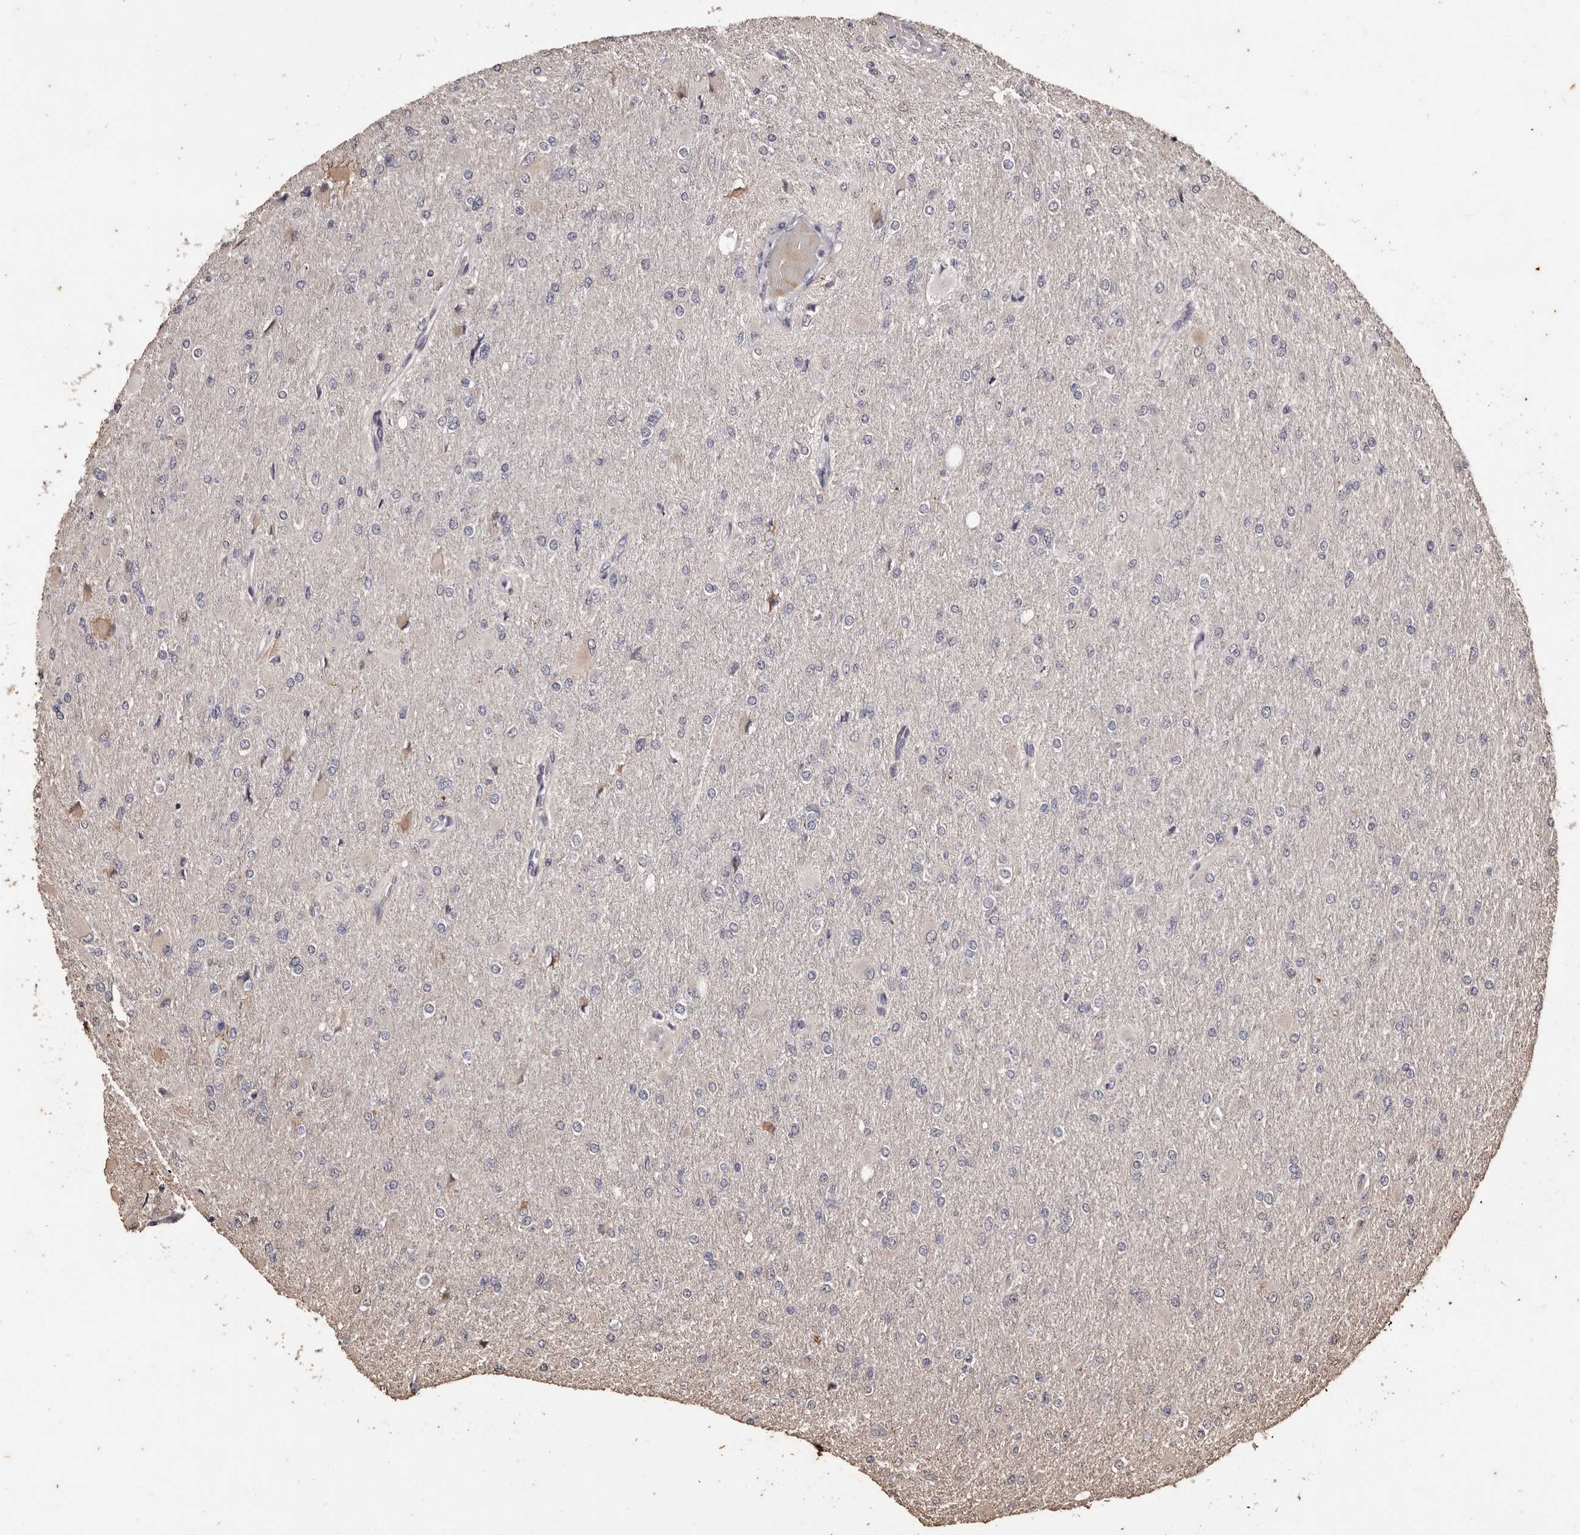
{"staining": {"intensity": "negative", "quantity": "none", "location": "none"}, "tissue": "glioma", "cell_type": "Tumor cells", "image_type": "cancer", "snomed": [{"axis": "morphology", "description": "Glioma, malignant, High grade"}, {"axis": "topography", "description": "Cerebral cortex"}], "caption": "A histopathology image of glioma stained for a protein demonstrates no brown staining in tumor cells. (Immunohistochemistry, brightfield microscopy, high magnification).", "gene": "NAV1", "patient": {"sex": "female", "age": 36}}